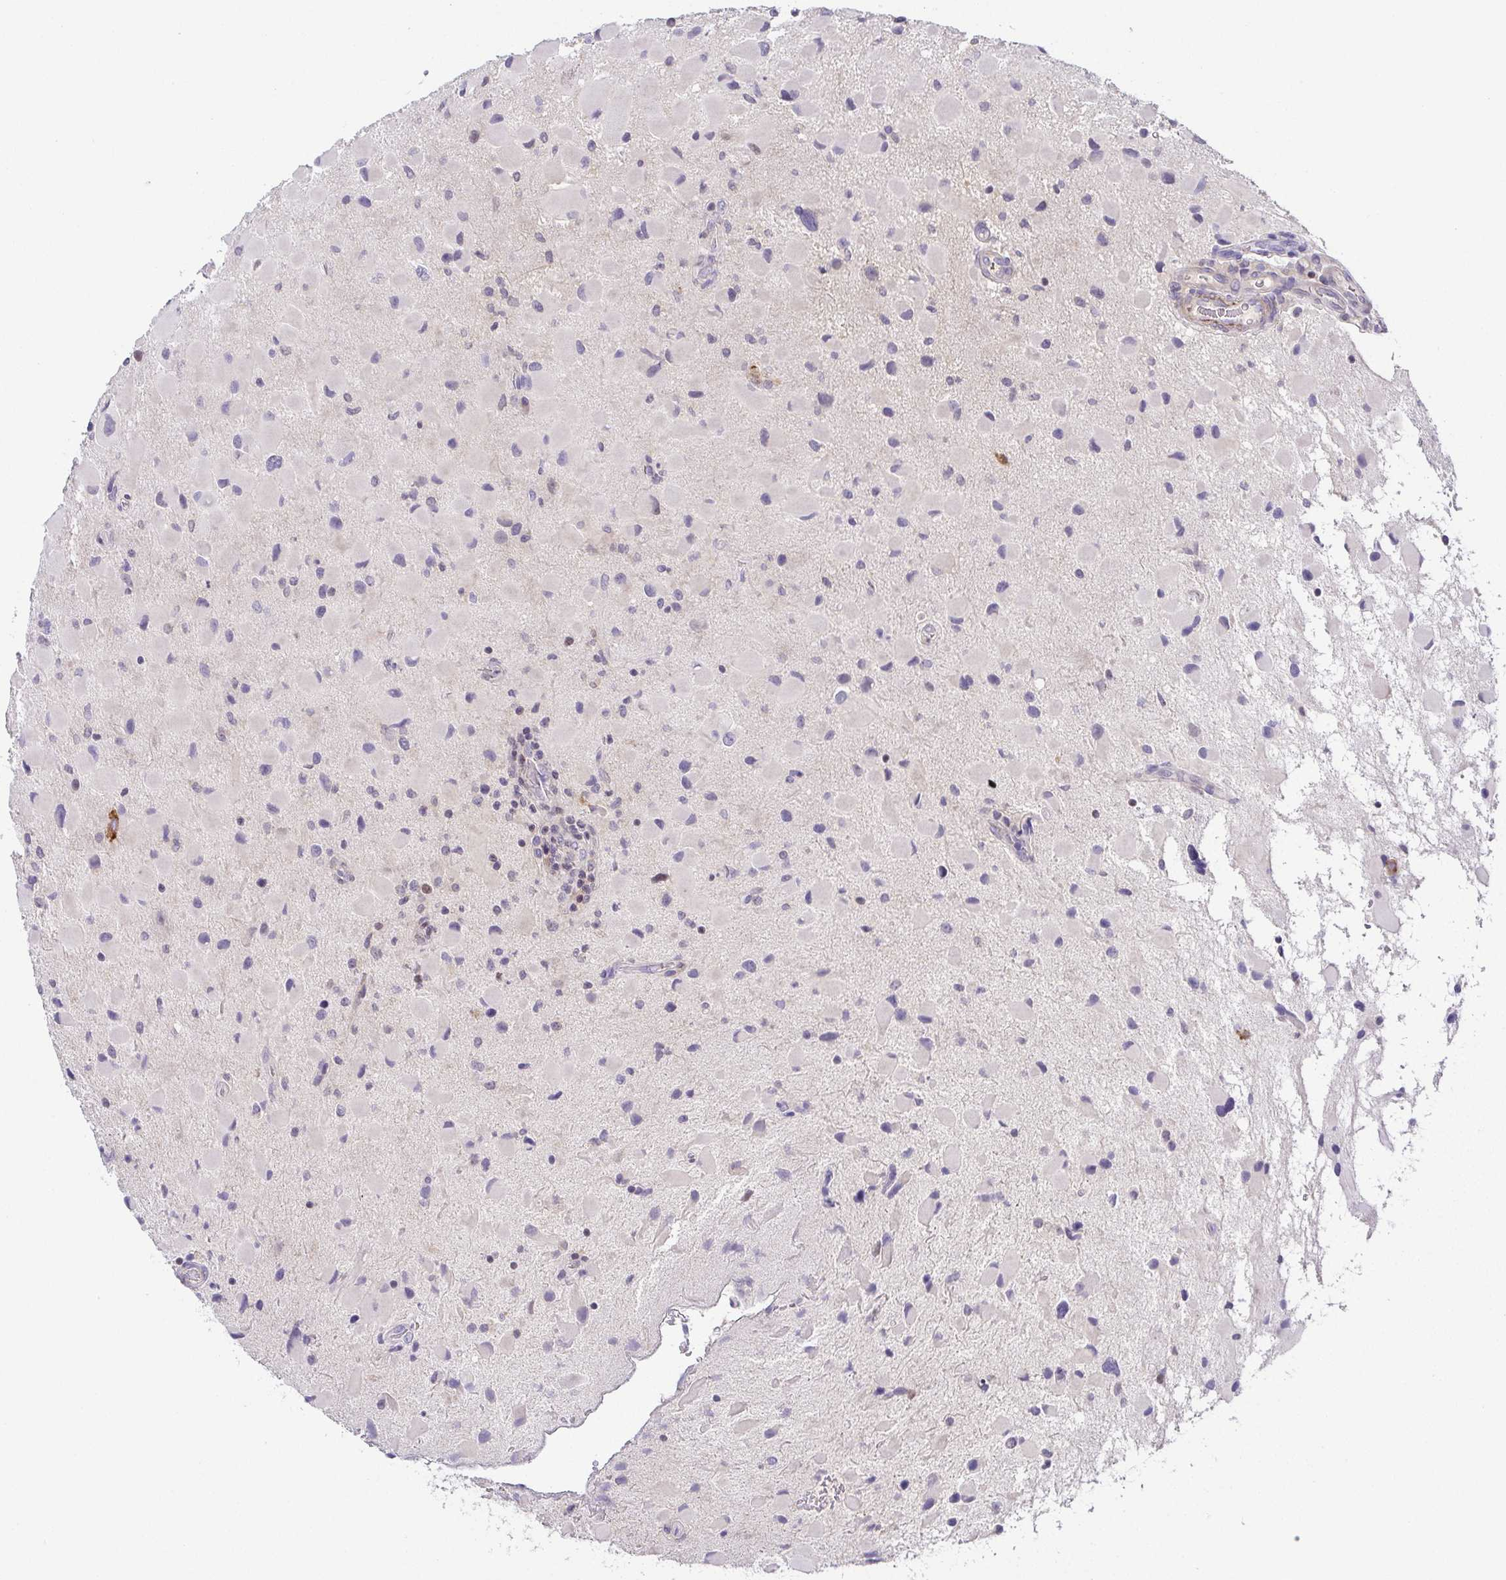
{"staining": {"intensity": "negative", "quantity": "none", "location": "none"}, "tissue": "glioma", "cell_type": "Tumor cells", "image_type": "cancer", "snomed": [{"axis": "morphology", "description": "Glioma, malignant, Low grade"}, {"axis": "topography", "description": "Brain"}], "caption": "An image of glioma stained for a protein reveals no brown staining in tumor cells.", "gene": "RNASE7", "patient": {"sex": "female", "age": 32}}